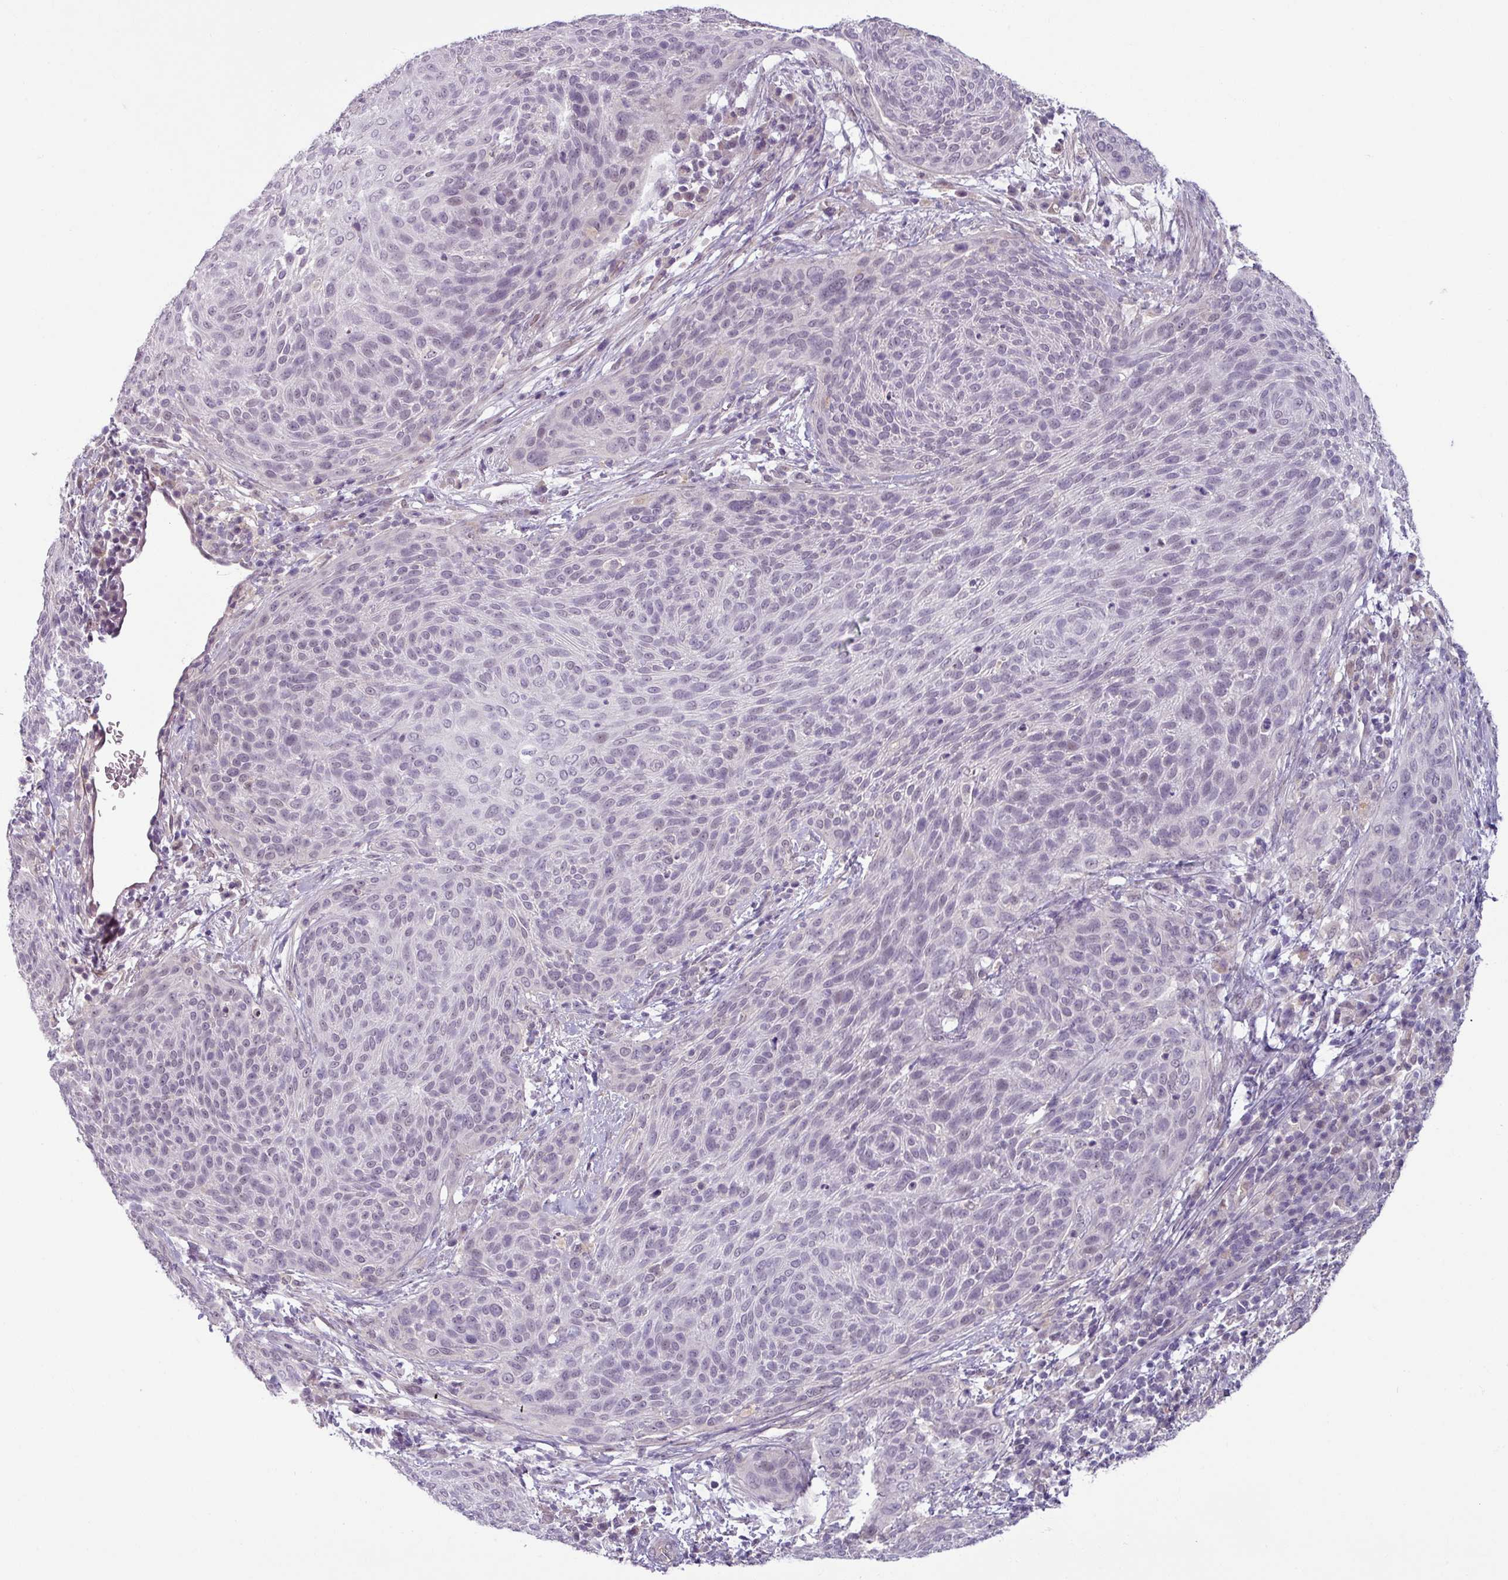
{"staining": {"intensity": "negative", "quantity": "none", "location": "none"}, "tissue": "cervical cancer", "cell_type": "Tumor cells", "image_type": "cancer", "snomed": [{"axis": "morphology", "description": "Squamous cell carcinoma, NOS"}, {"axis": "topography", "description": "Cervix"}], "caption": "Tumor cells show no significant protein staining in cervical squamous cell carcinoma. Nuclei are stained in blue.", "gene": "UVSSA", "patient": {"sex": "female", "age": 31}}